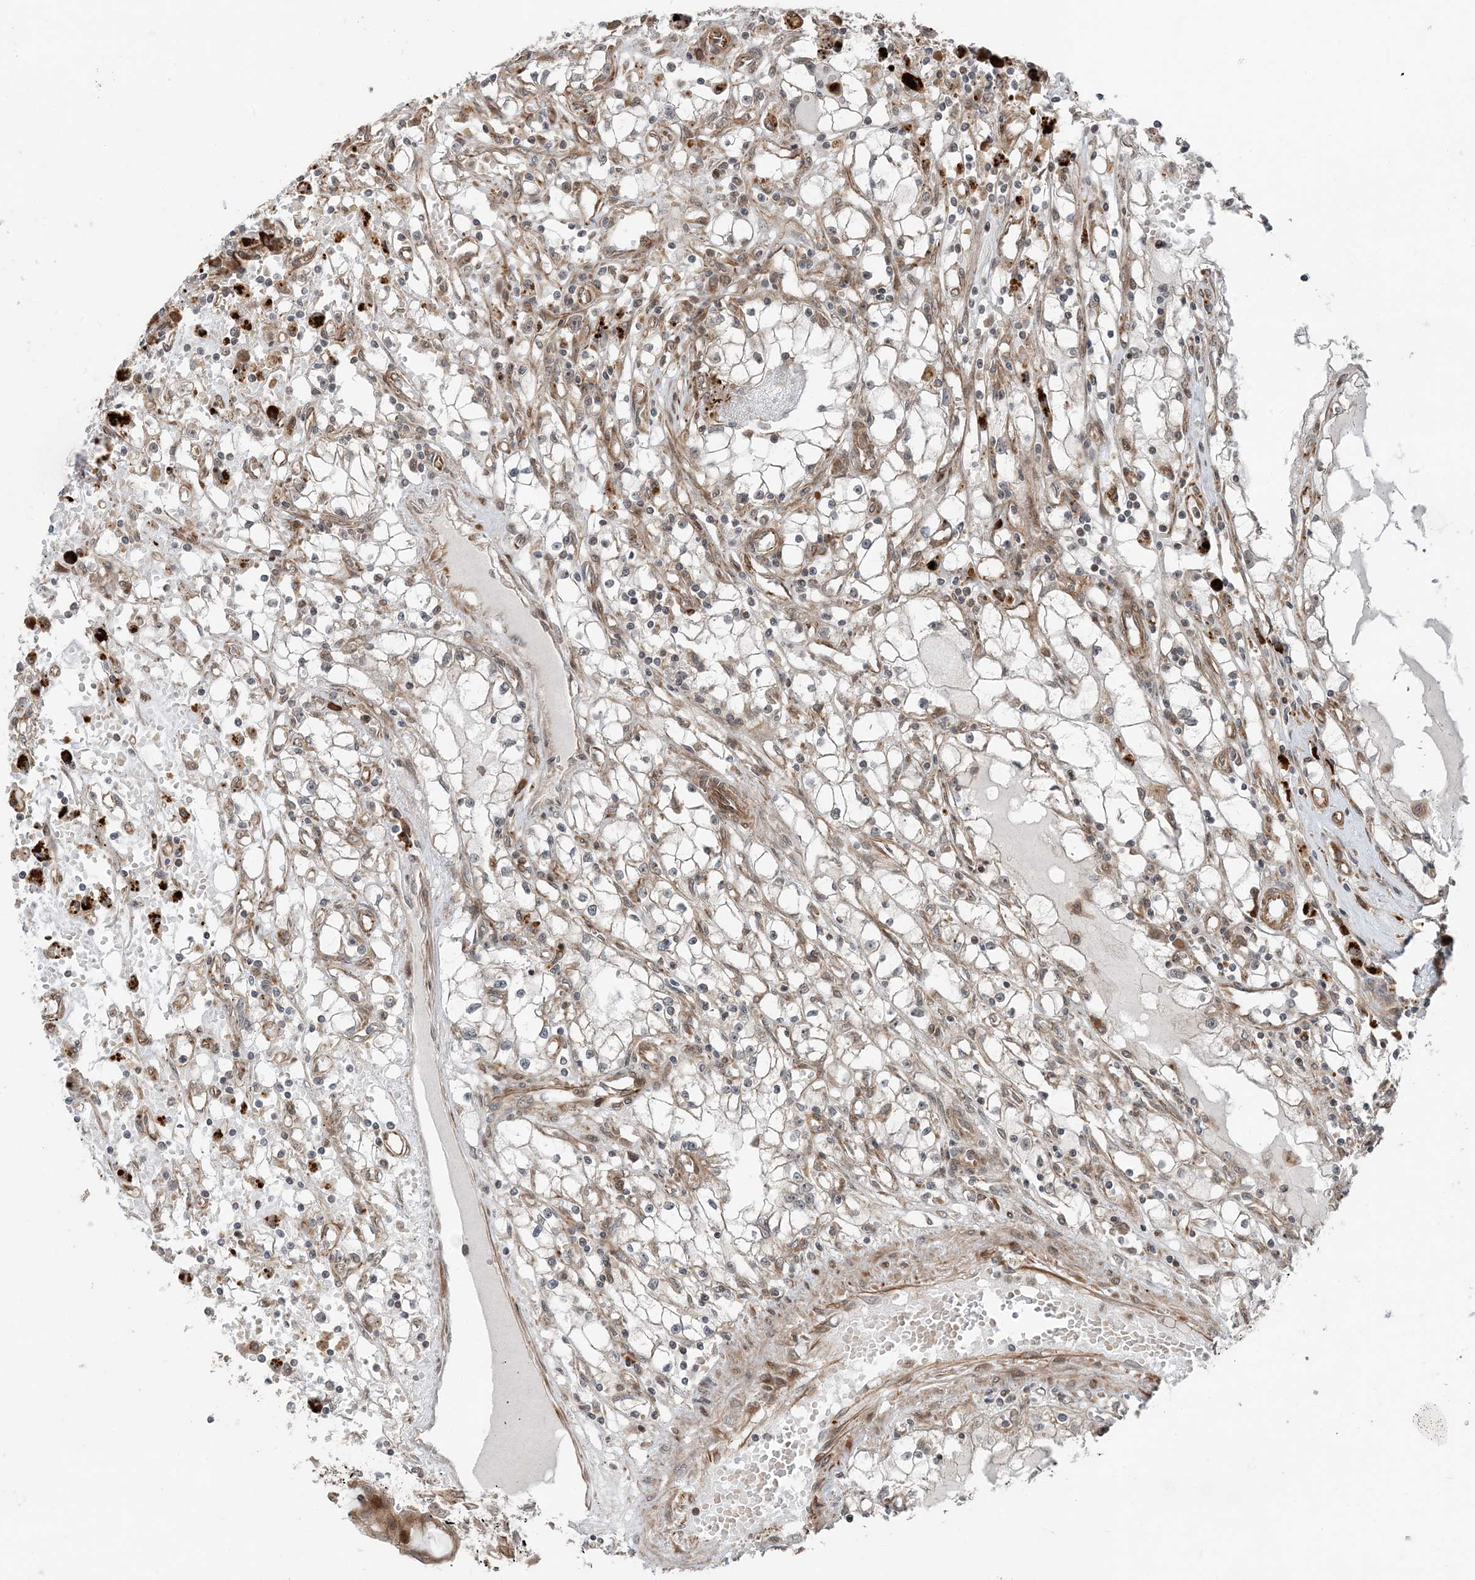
{"staining": {"intensity": "weak", "quantity": "<25%", "location": "cytoplasmic/membranous"}, "tissue": "renal cancer", "cell_type": "Tumor cells", "image_type": "cancer", "snomed": [{"axis": "morphology", "description": "Adenocarcinoma, NOS"}, {"axis": "topography", "description": "Kidney"}], "caption": "Renal cancer (adenocarcinoma) was stained to show a protein in brown. There is no significant staining in tumor cells. (DAB (3,3'-diaminobenzidine) IHC with hematoxylin counter stain).", "gene": "EDEM2", "patient": {"sex": "male", "age": 56}}